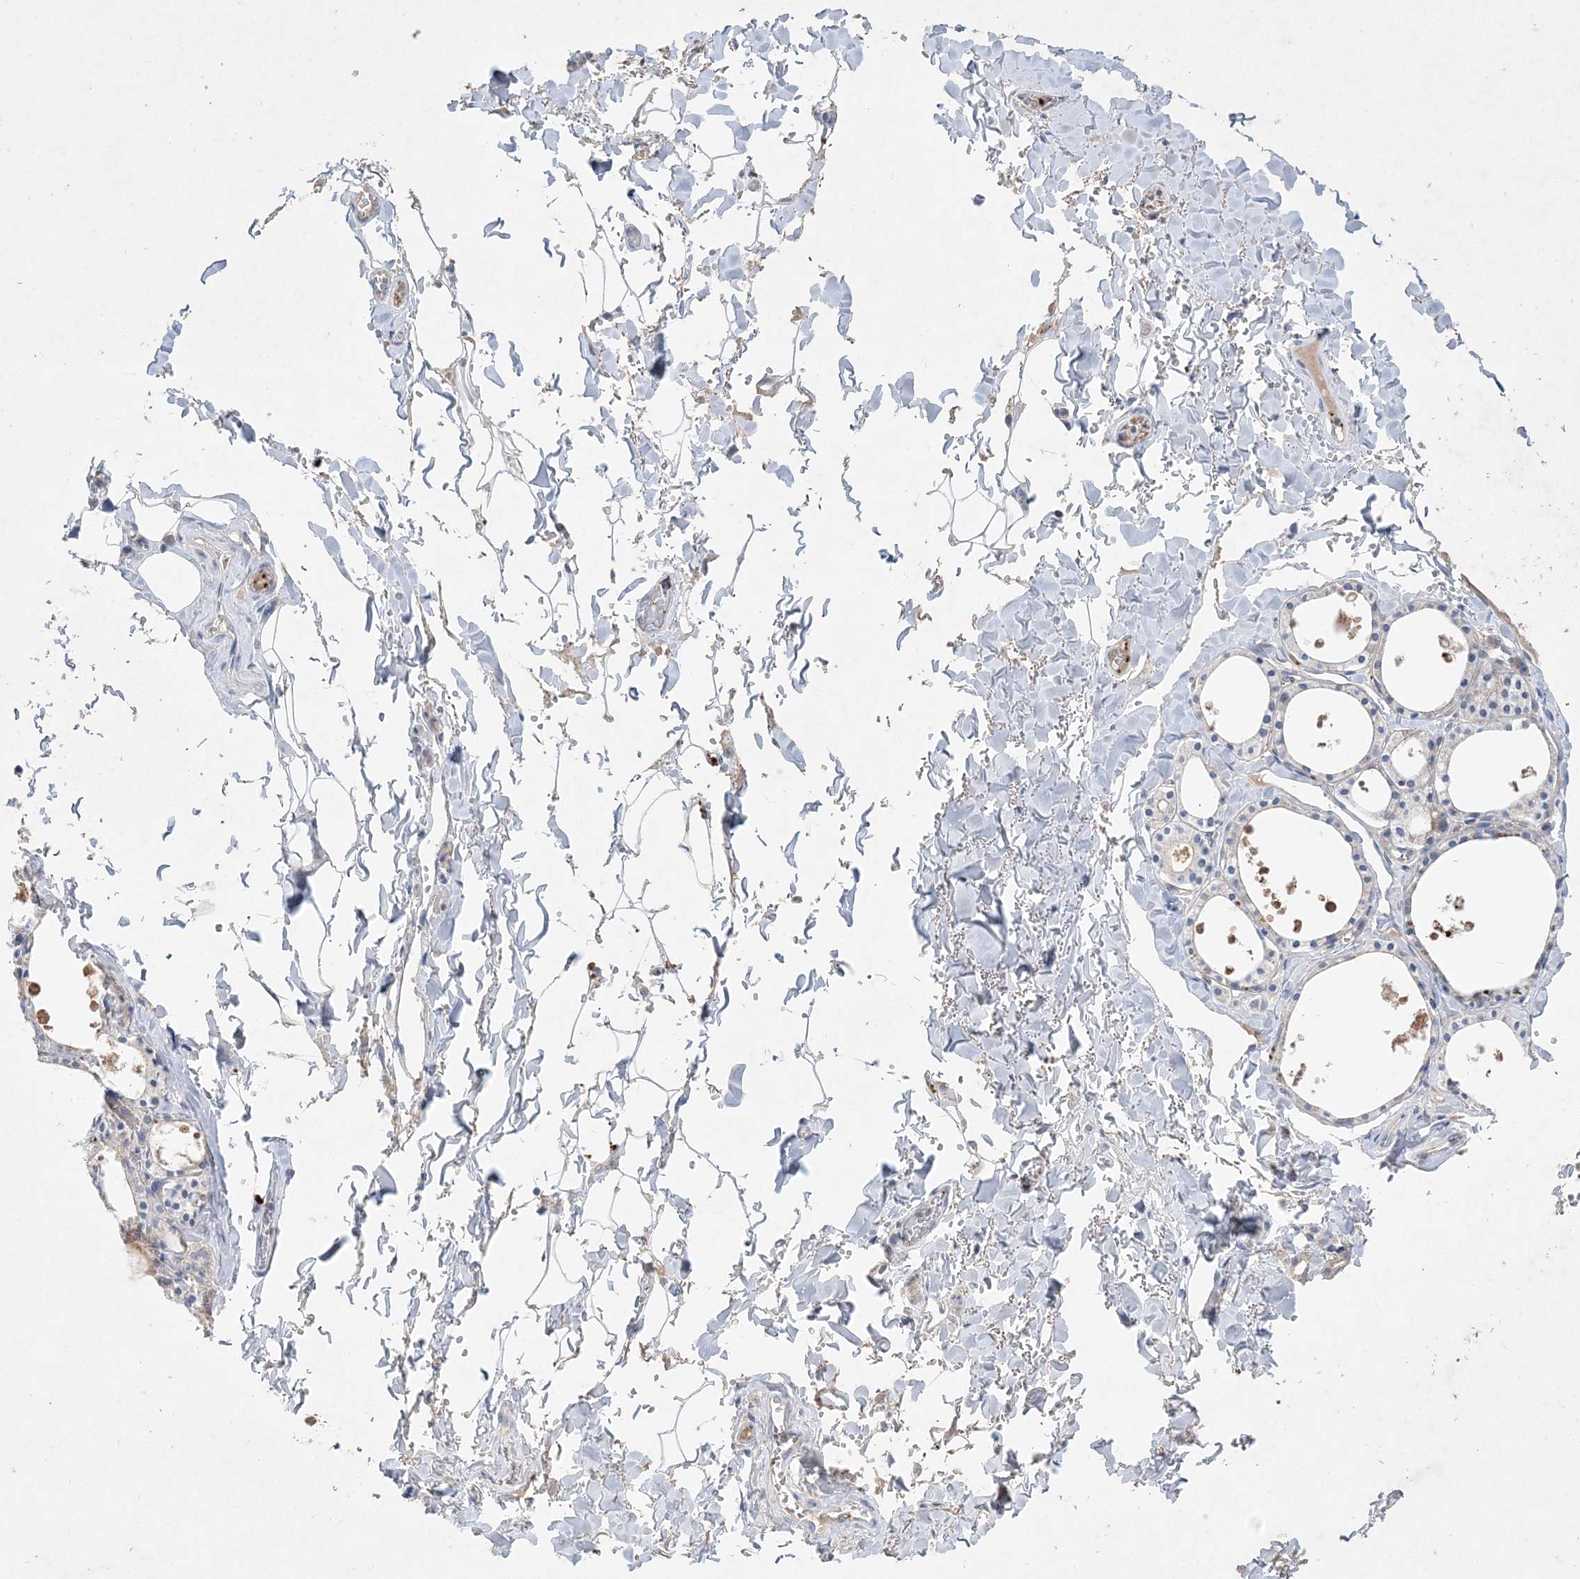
{"staining": {"intensity": "moderate", "quantity": "<25%", "location": "cytoplasmic/membranous"}, "tissue": "thyroid gland", "cell_type": "Glandular cells", "image_type": "normal", "snomed": [{"axis": "morphology", "description": "Normal tissue, NOS"}, {"axis": "topography", "description": "Thyroid gland"}], "caption": "Protein staining reveals moderate cytoplasmic/membranous expression in about <25% of glandular cells in unremarkable thyroid gland.", "gene": "ADCK2", "patient": {"sex": "male", "age": 56}}